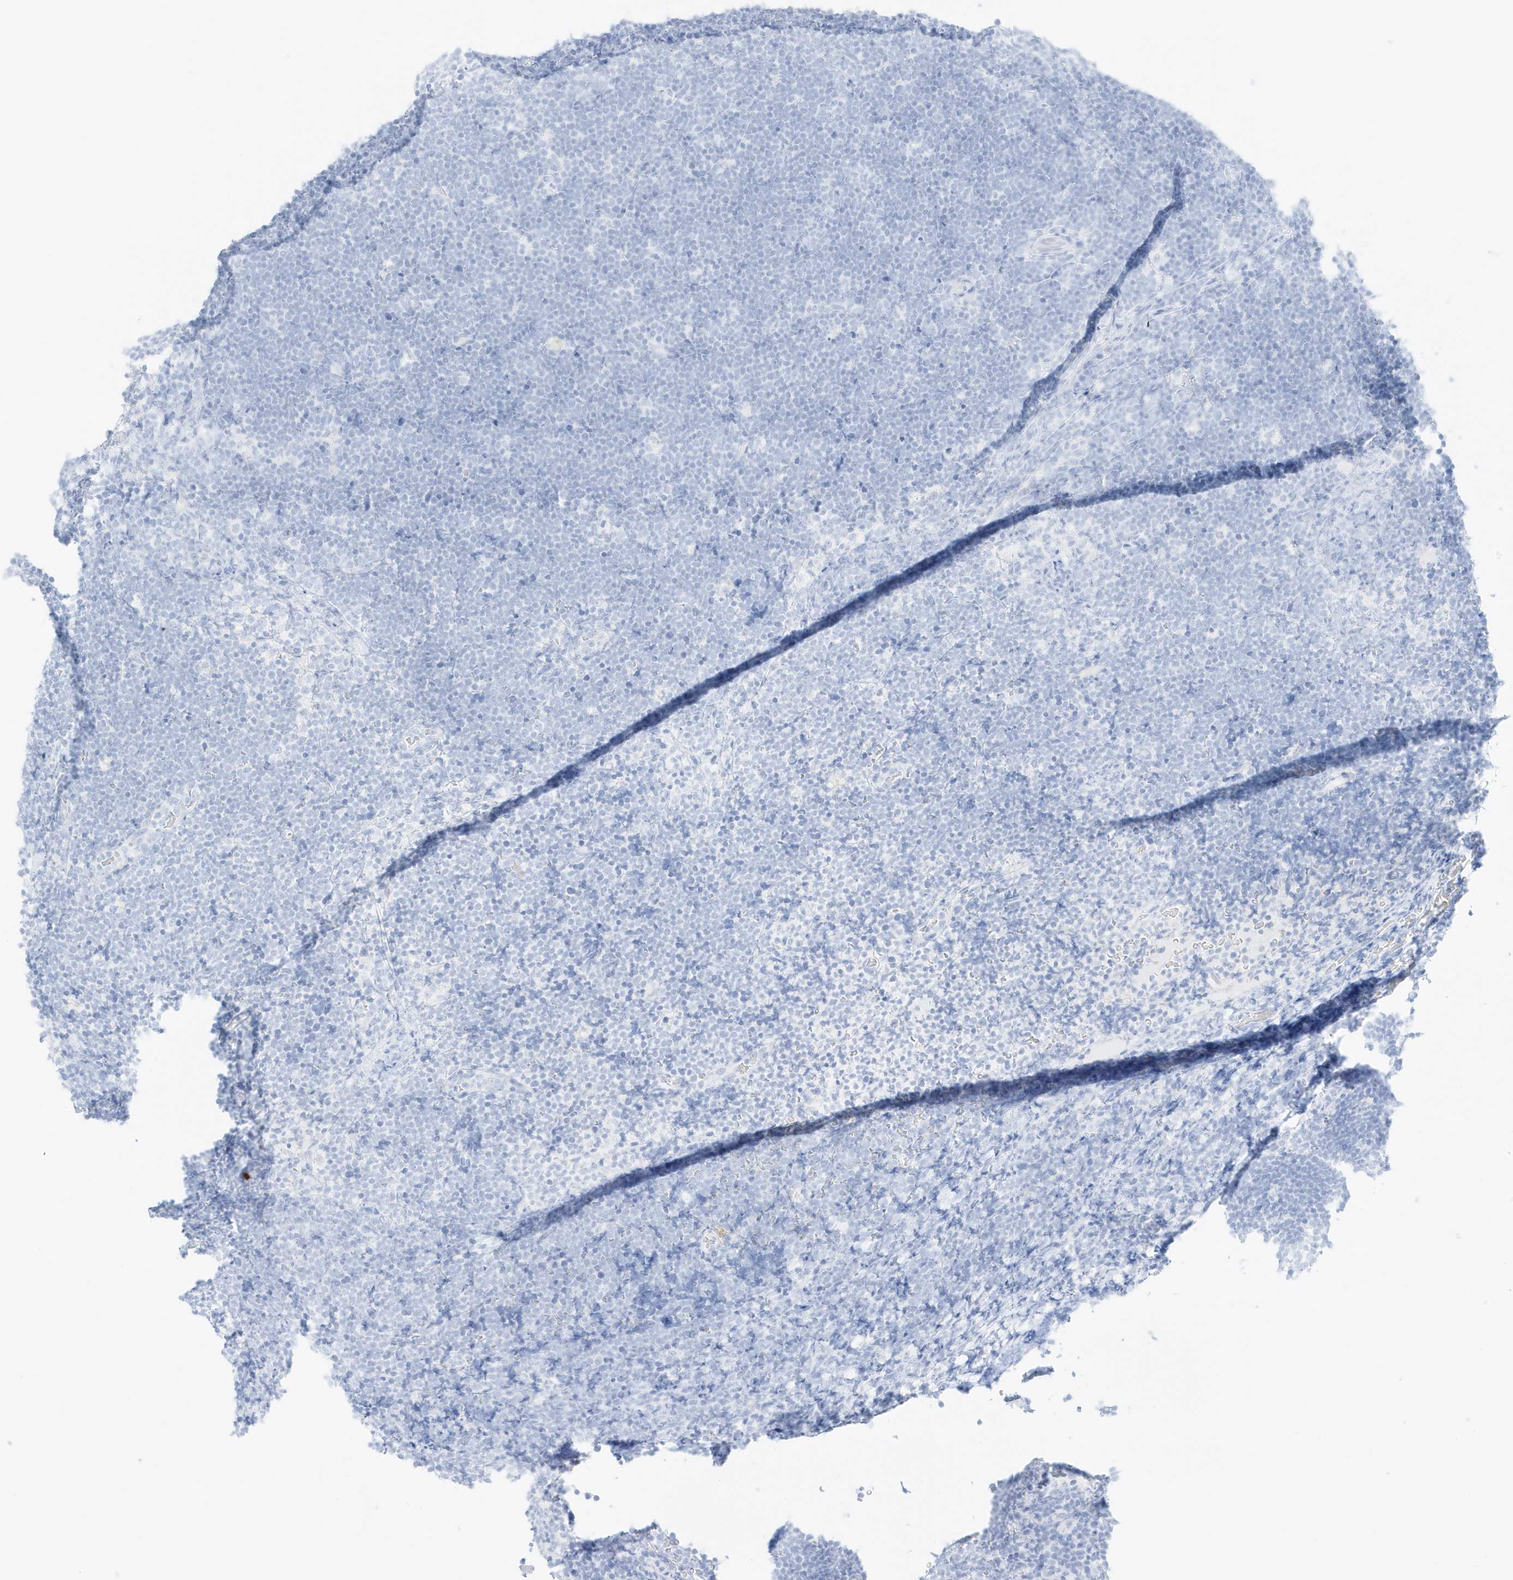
{"staining": {"intensity": "negative", "quantity": "none", "location": "none"}, "tissue": "lymphoma", "cell_type": "Tumor cells", "image_type": "cancer", "snomed": [{"axis": "morphology", "description": "Malignant lymphoma, non-Hodgkin's type, High grade"}, {"axis": "topography", "description": "Lymph node"}], "caption": "The histopathology image reveals no significant expression in tumor cells of malignant lymphoma, non-Hodgkin's type (high-grade).", "gene": "SLC22A13", "patient": {"sex": "male", "age": 13}}